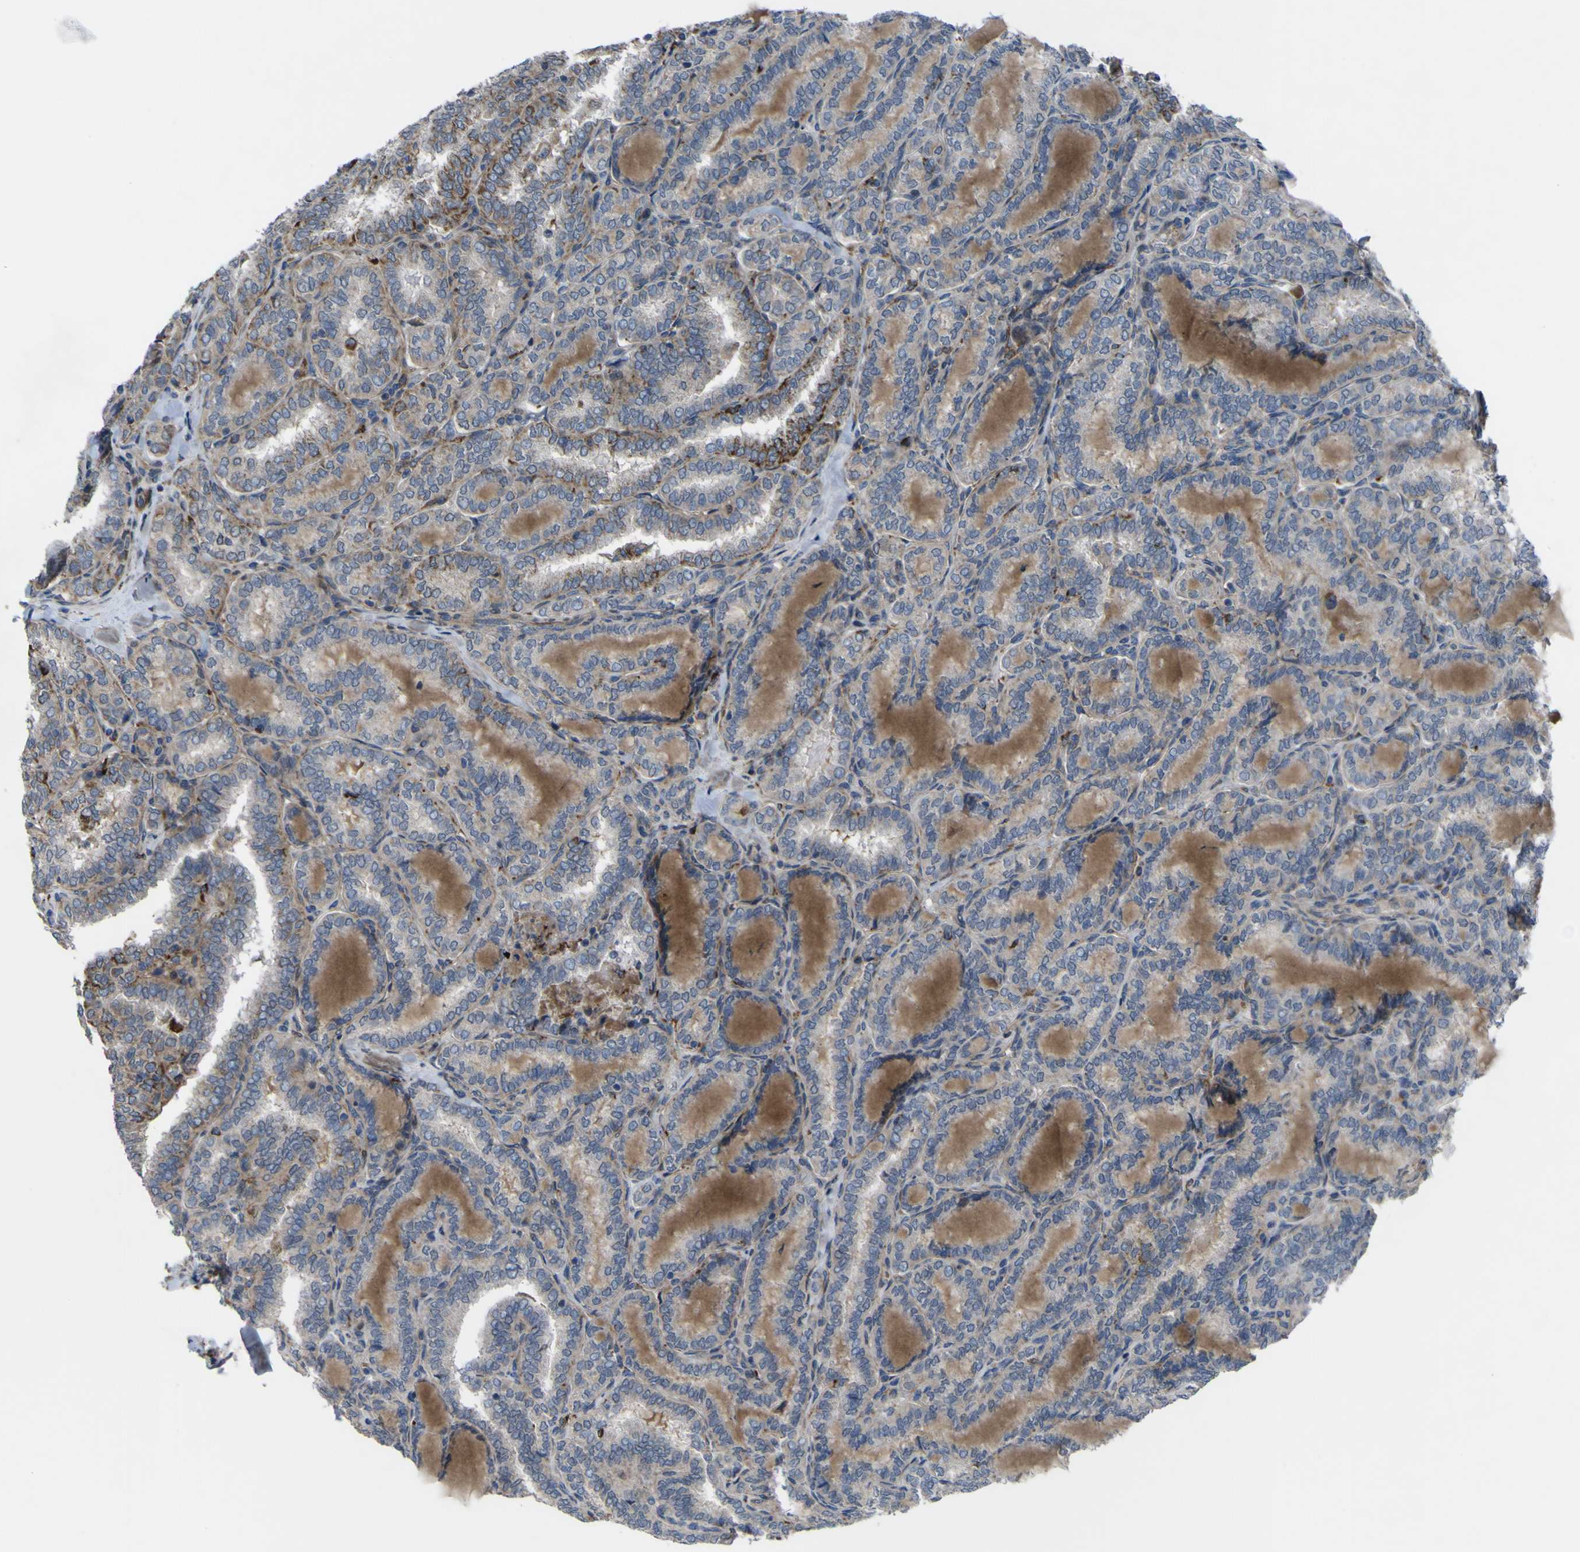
{"staining": {"intensity": "moderate", "quantity": "<25%", "location": "cytoplasmic/membranous"}, "tissue": "thyroid cancer", "cell_type": "Tumor cells", "image_type": "cancer", "snomed": [{"axis": "morphology", "description": "Normal tissue, NOS"}, {"axis": "morphology", "description": "Papillary adenocarcinoma, NOS"}, {"axis": "topography", "description": "Thyroid gland"}], "caption": "Tumor cells exhibit moderate cytoplasmic/membranous positivity in about <25% of cells in thyroid cancer (papillary adenocarcinoma).", "gene": "GPLD1", "patient": {"sex": "female", "age": 30}}